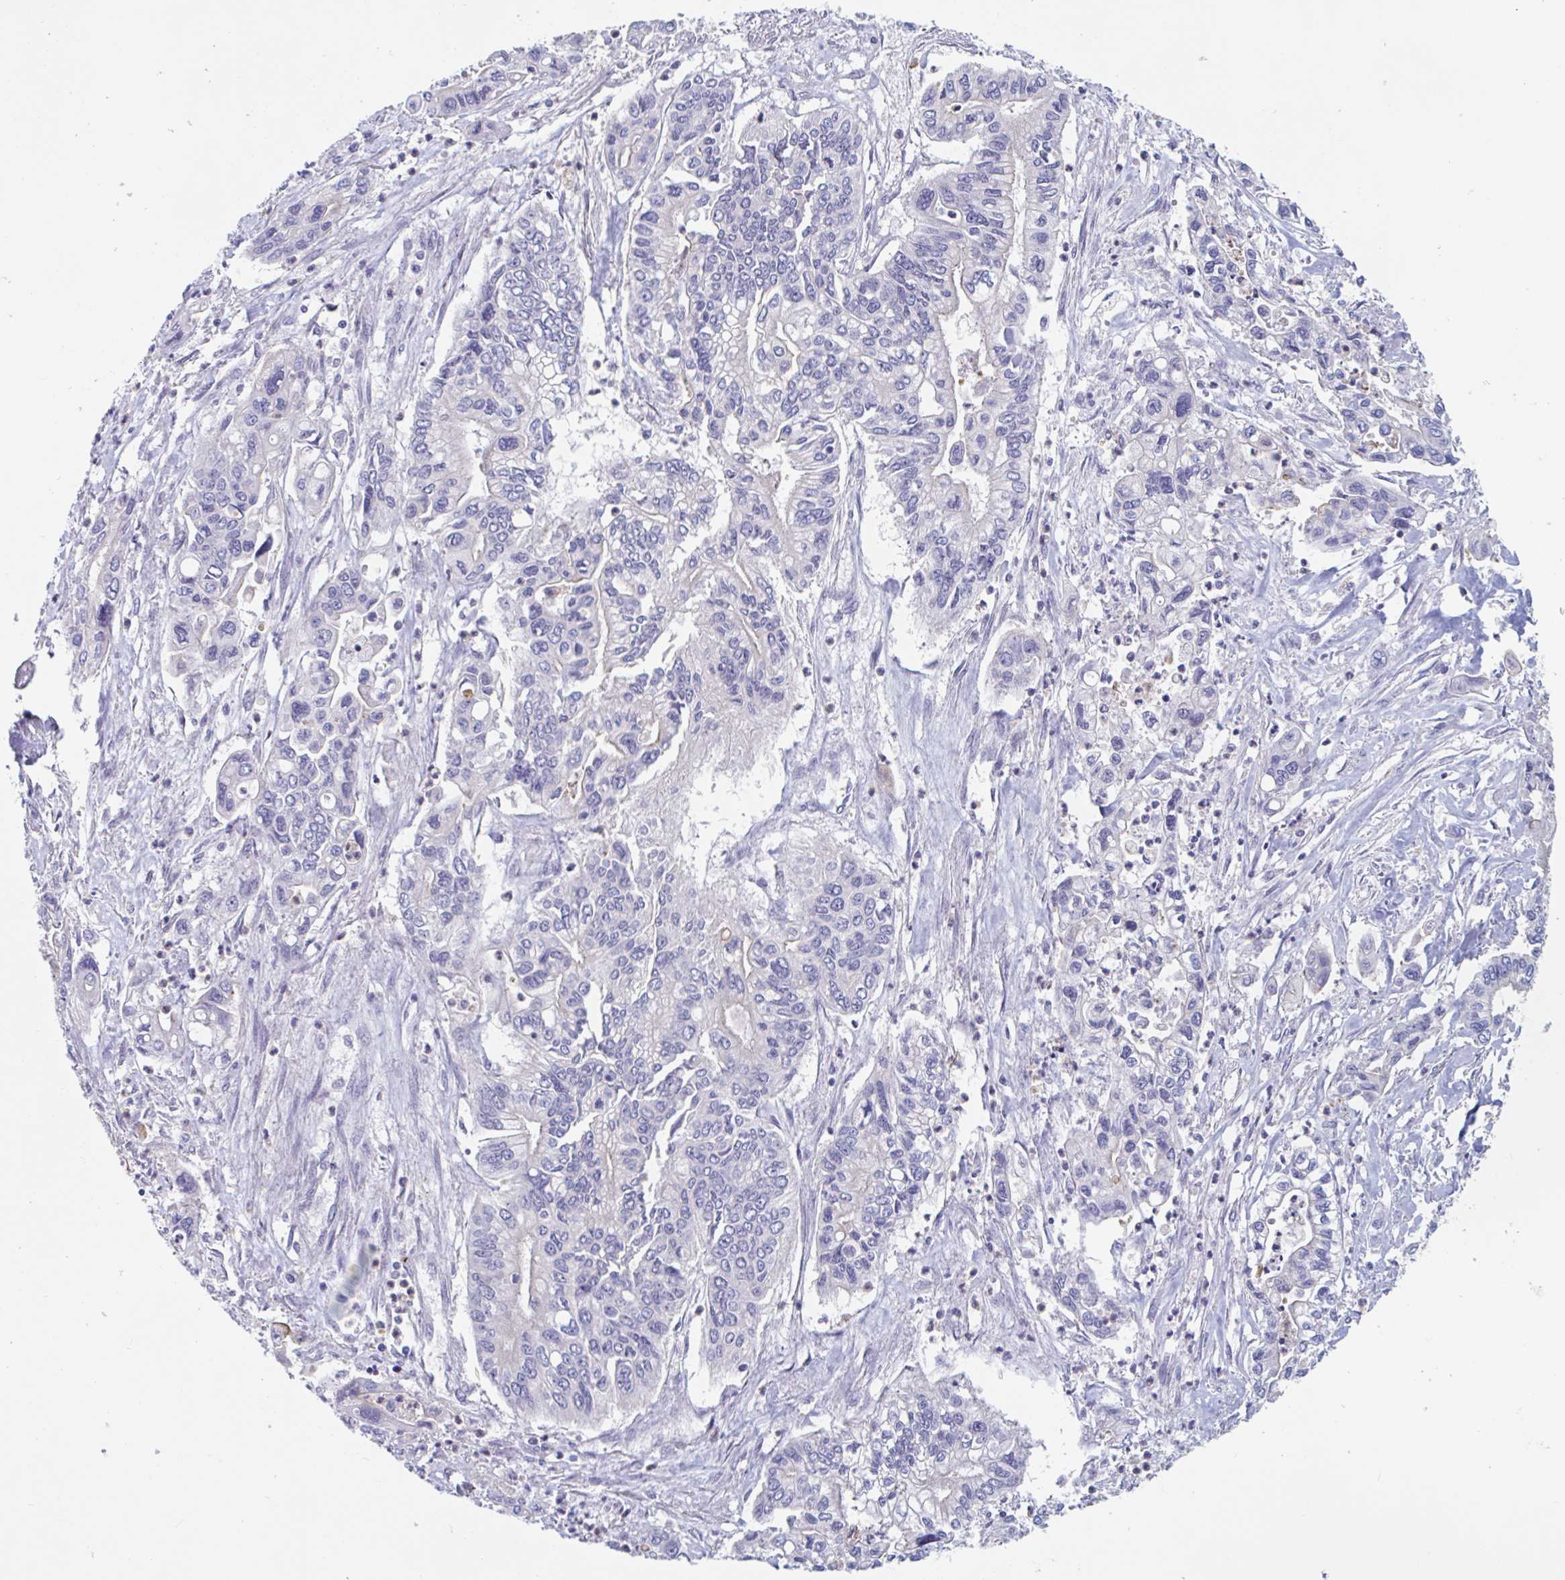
{"staining": {"intensity": "negative", "quantity": "none", "location": "none"}, "tissue": "pancreatic cancer", "cell_type": "Tumor cells", "image_type": "cancer", "snomed": [{"axis": "morphology", "description": "Adenocarcinoma, NOS"}, {"axis": "topography", "description": "Pancreas"}], "caption": "Pancreatic cancer was stained to show a protein in brown. There is no significant staining in tumor cells.", "gene": "UNKL", "patient": {"sex": "male", "age": 62}}